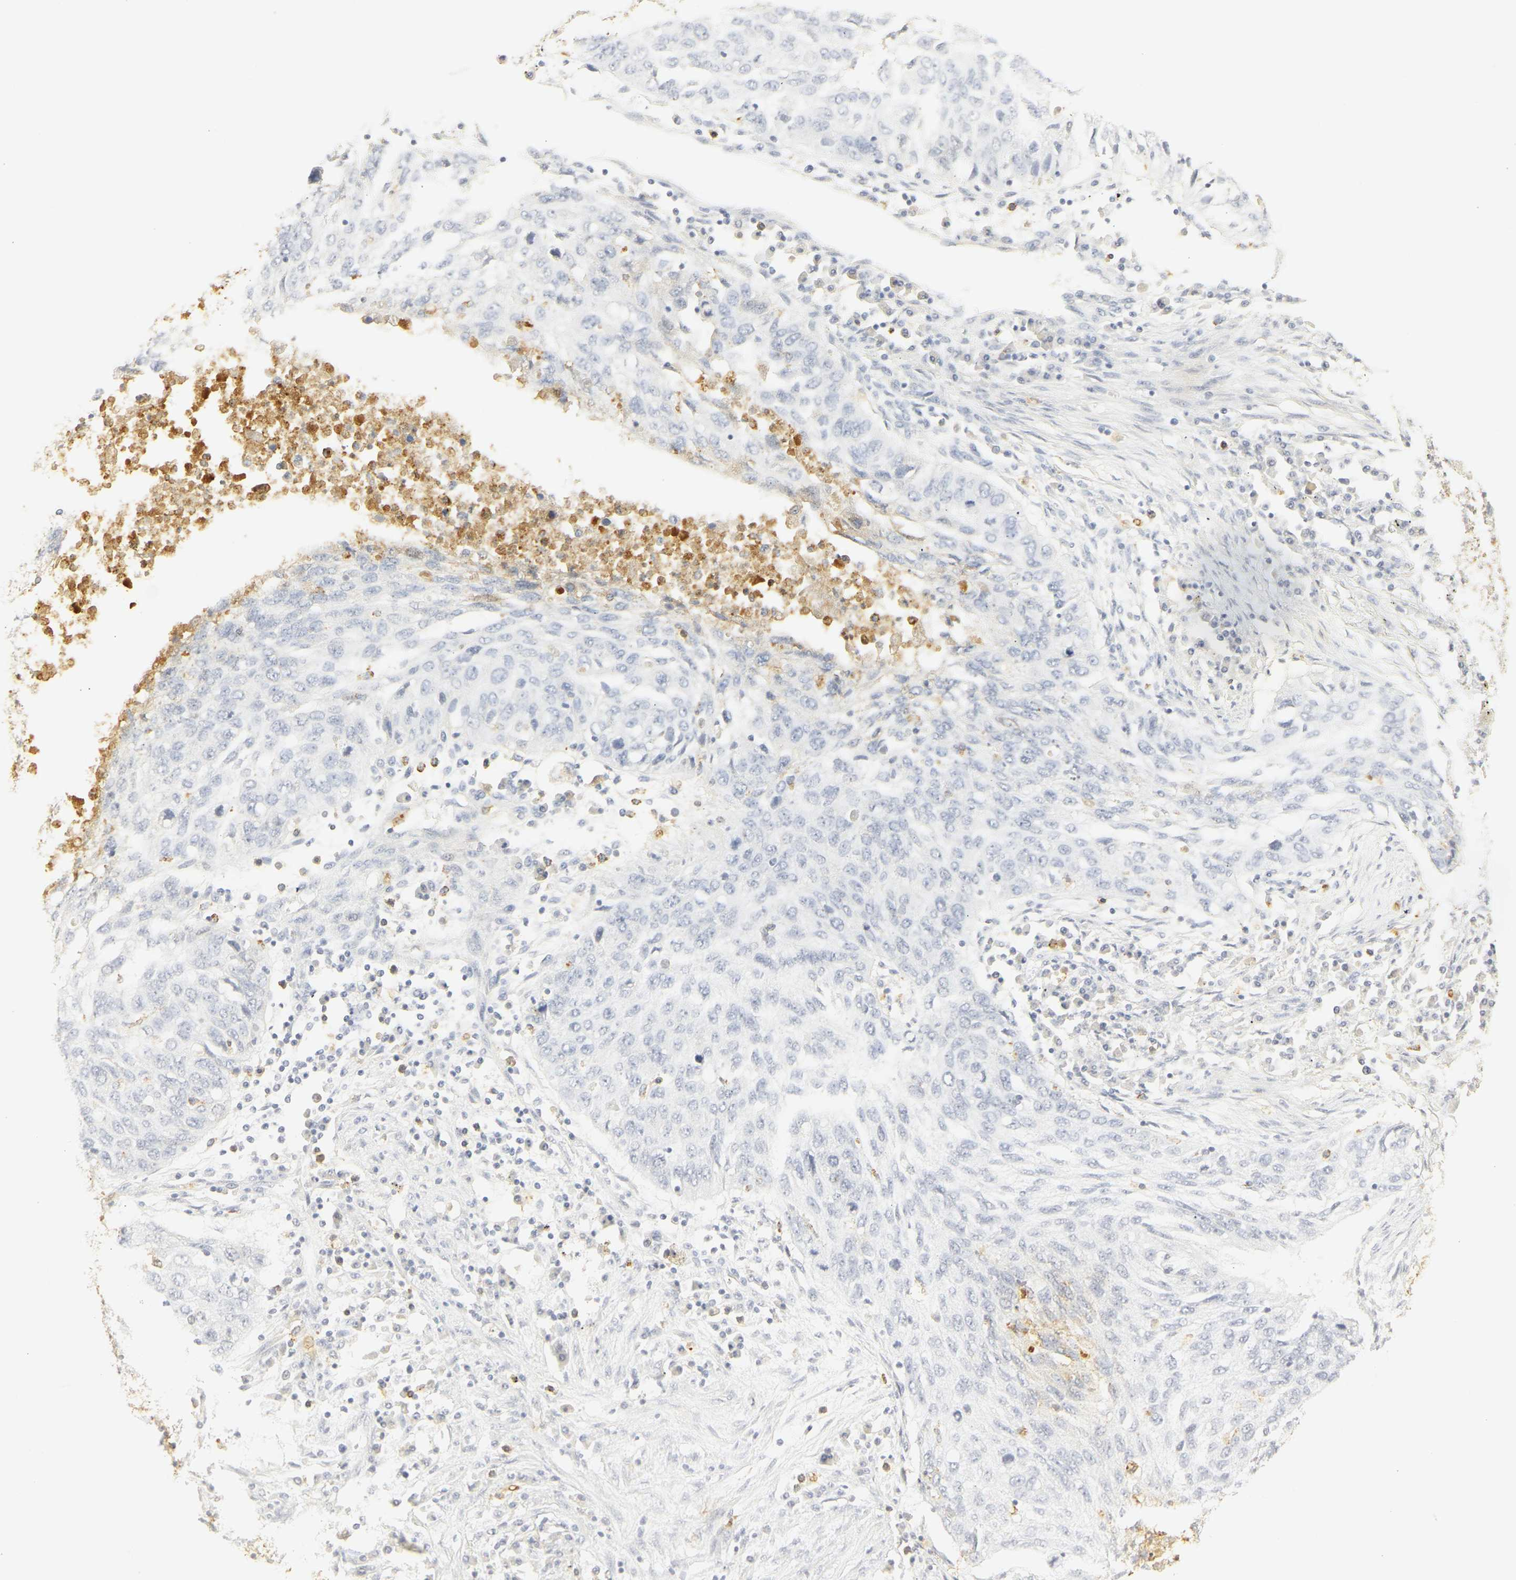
{"staining": {"intensity": "negative", "quantity": "none", "location": "none"}, "tissue": "lung cancer", "cell_type": "Tumor cells", "image_type": "cancer", "snomed": [{"axis": "morphology", "description": "Squamous cell carcinoma, NOS"}, {"axis": "topography", "description": "Lung"}], "caption": "Immunohistochemical staining of human lung squamous cell carcinoma exhibits no significant staining in tumor cells.", "gene": "MPO", "patient": {"sex": "female", "age": 63}}